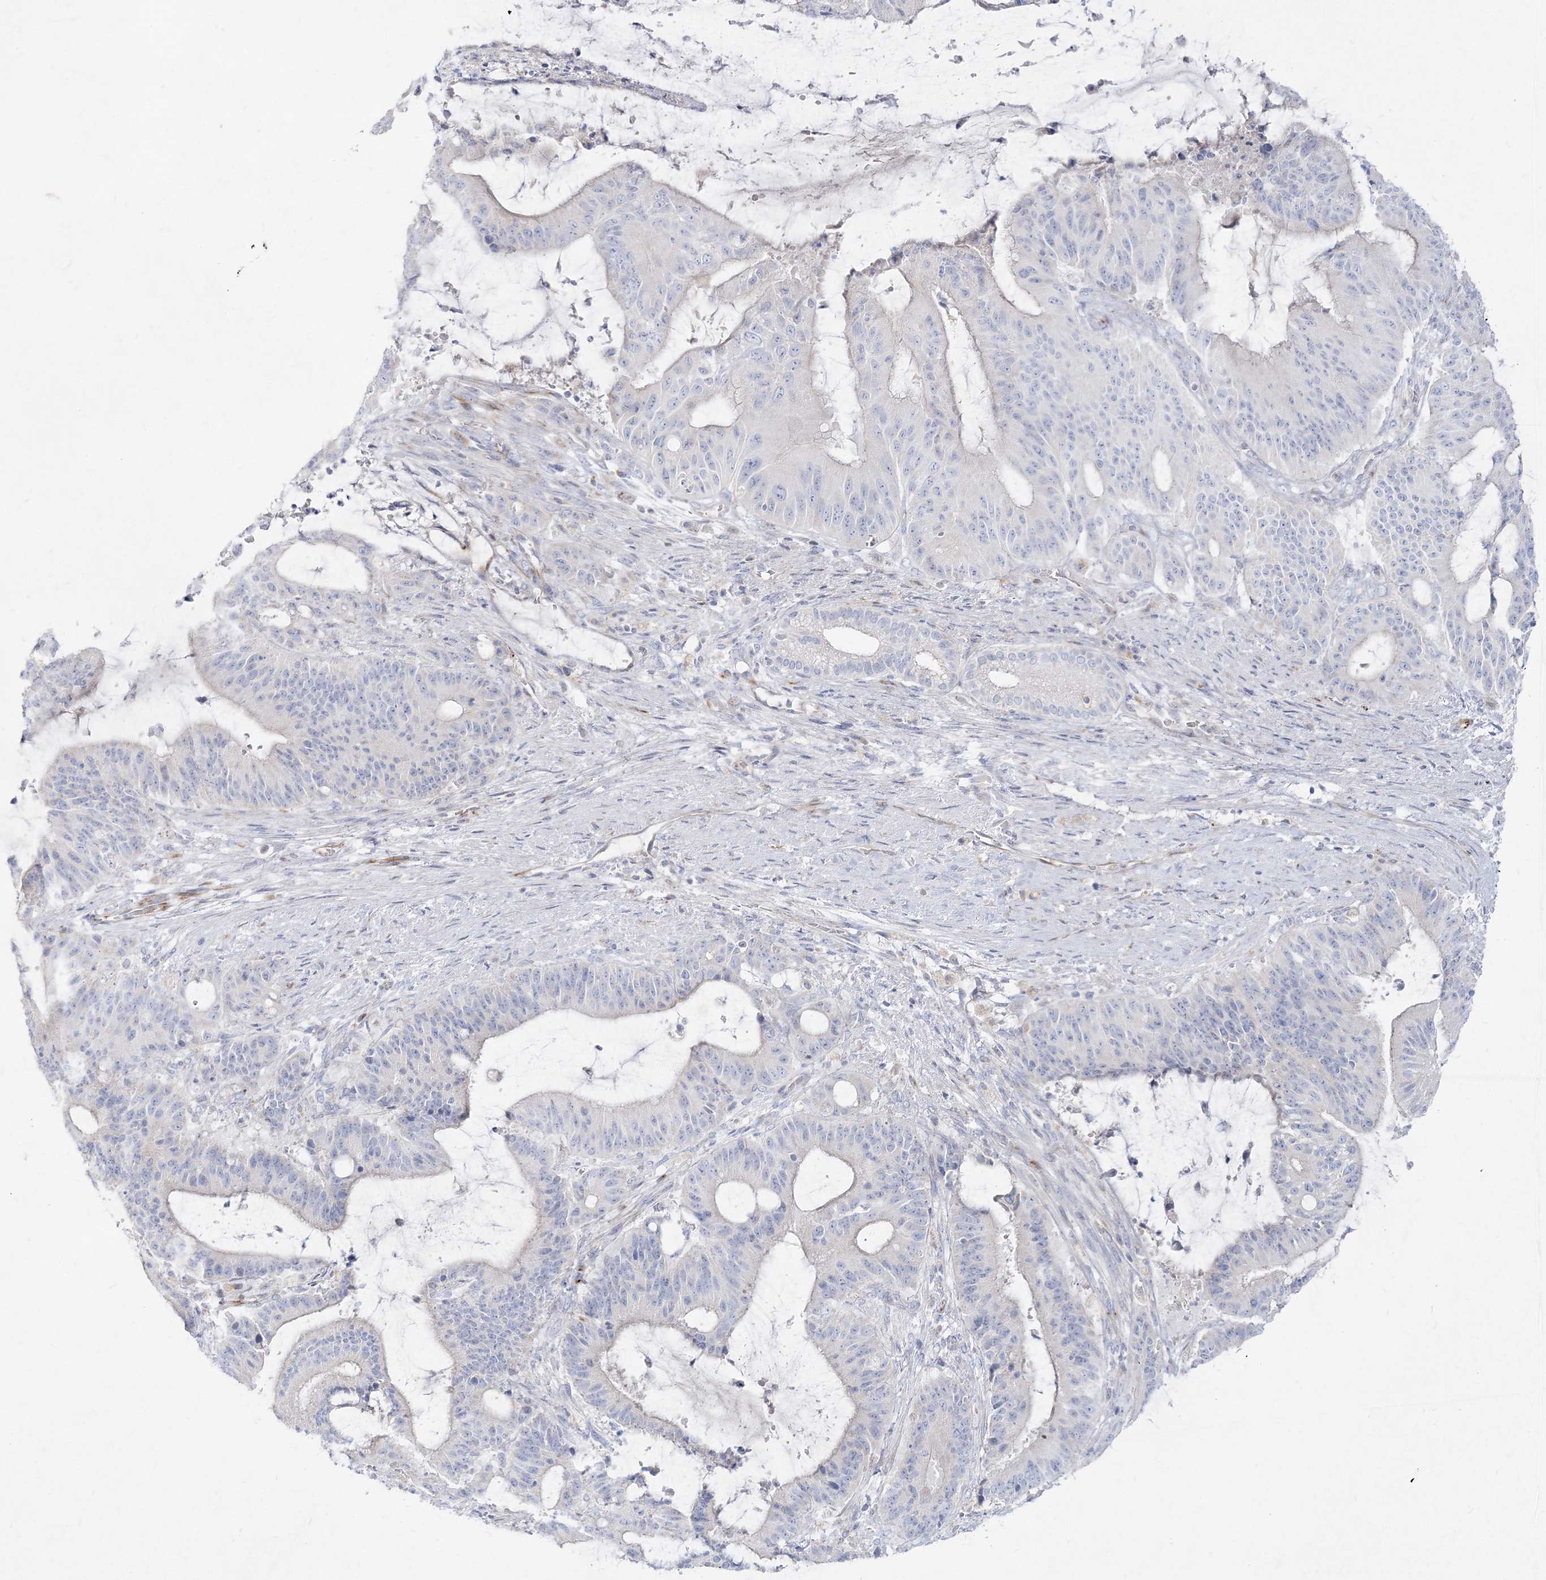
{"staining": {"intensity": "negative", "quantity": "none", "location": "none"}, "tissue": "liver cancer", "cell_type": "Tumor cells", "image_type": "cancer", "snomed": [{"axis": "morphology", "description": "Normal tissue, NOS"}, {"axis": "morphology", "description": "Cholangiocarcinoma"}, {"axis": "topography", "description": "Liver"}, {"axis": "topography", "description": "Peripheral nerve tissue"}], "caption": "Liver cancer was stained to show a protein in brown. There is no significant expression in tumor cells. (DAB immunohistochemistry (IHC) with hematoxylin counter stain).", "gene": "GPAT2", "patient": {"sex": "female", "age": 73}}